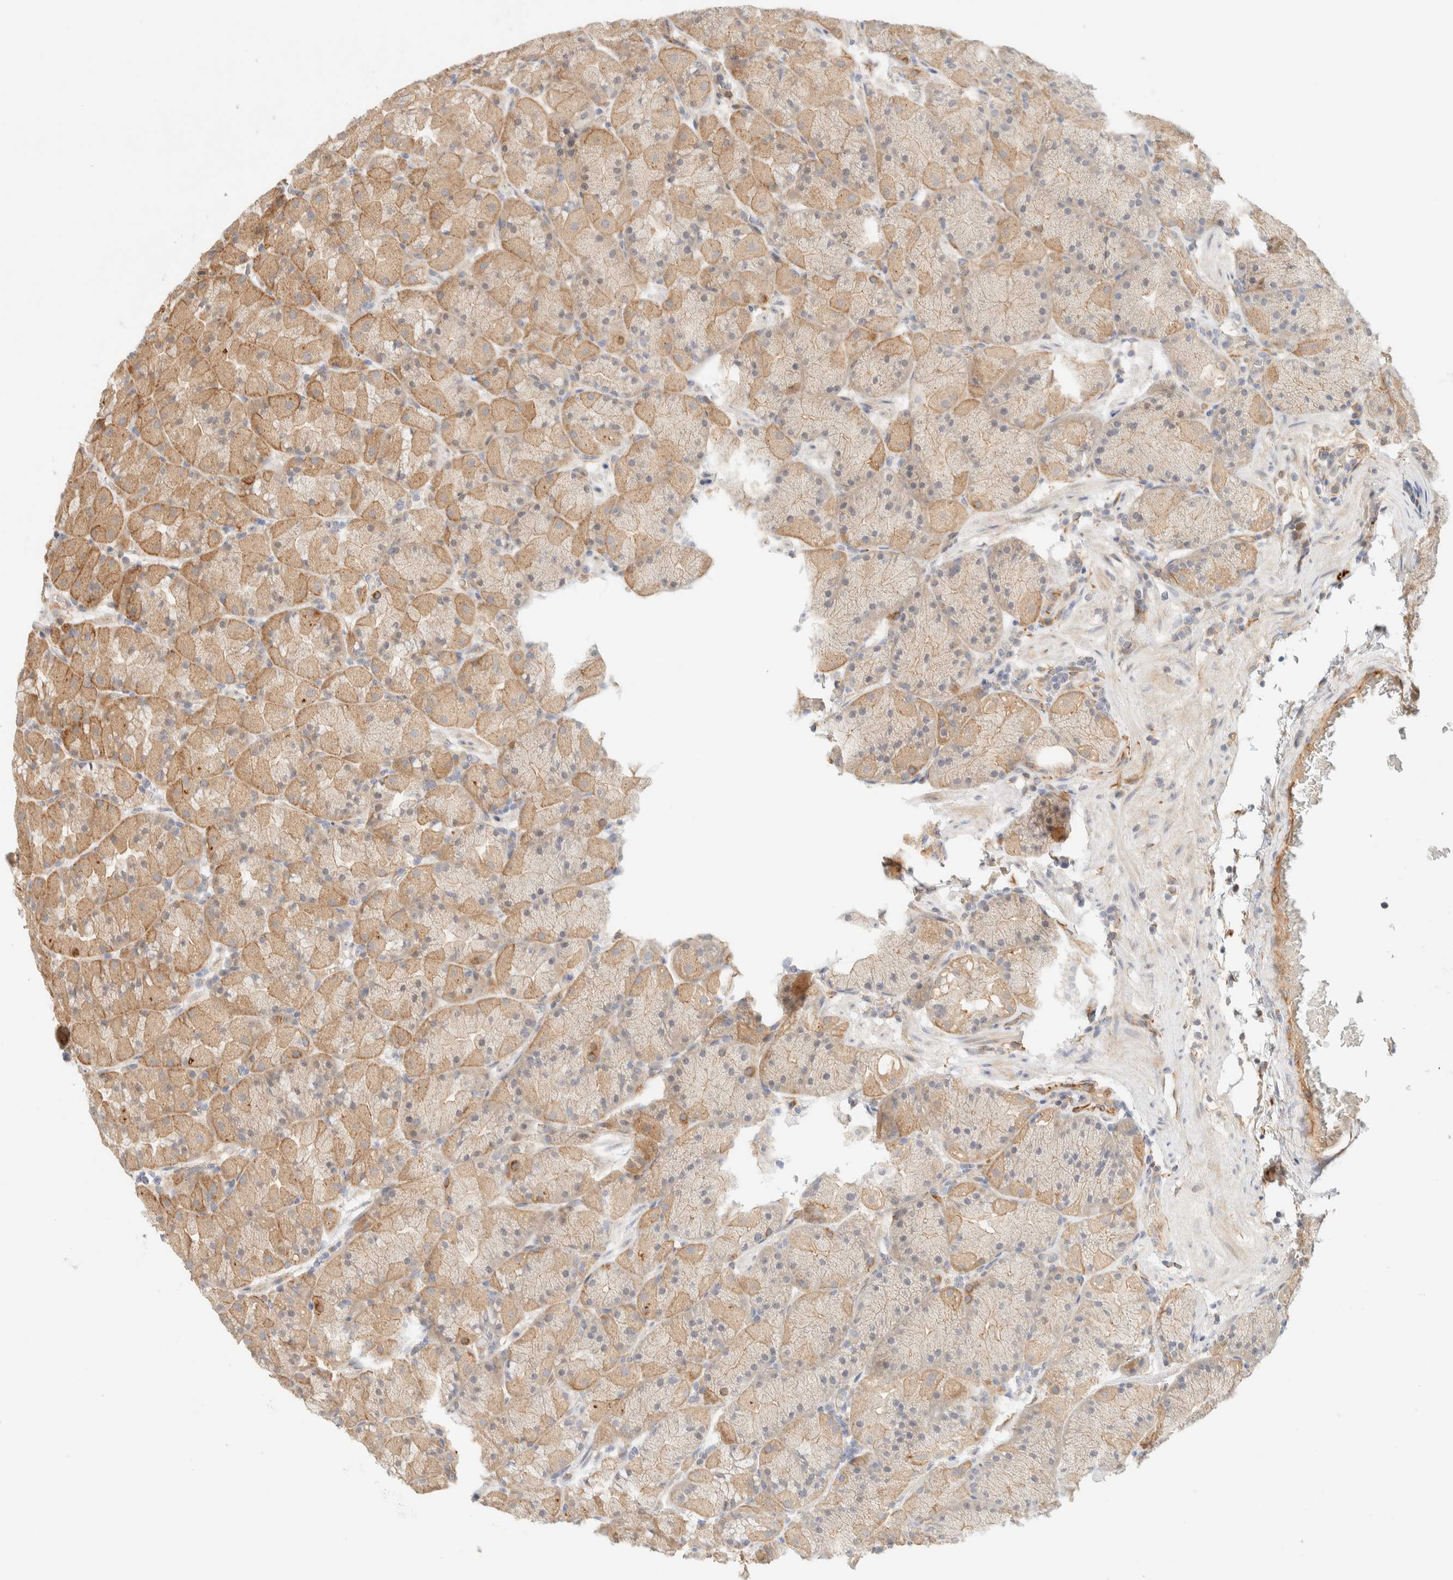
{"staining": {"intensity": "moderate", "quantity": ">75%", "location": "cytoplasmic/membranous"}, "tissue": "stomach", "cell_type": "Glandular cells", "image_type": "normal", "snomed": [{"axis": "morphology", "description": "Normal tissue, NOS"}, {"axis": "topography", "description": "Stomach, upper"}, {"axis": "topography", "description": "Stomach"}], "caption": "Glandular cells show medium levels of moderate cytoplasmic/membranous expression in about >75% of cells in unremarkable stomach.", "gene": "FAT1", "patient": {"sex": "male", "age": 48}}